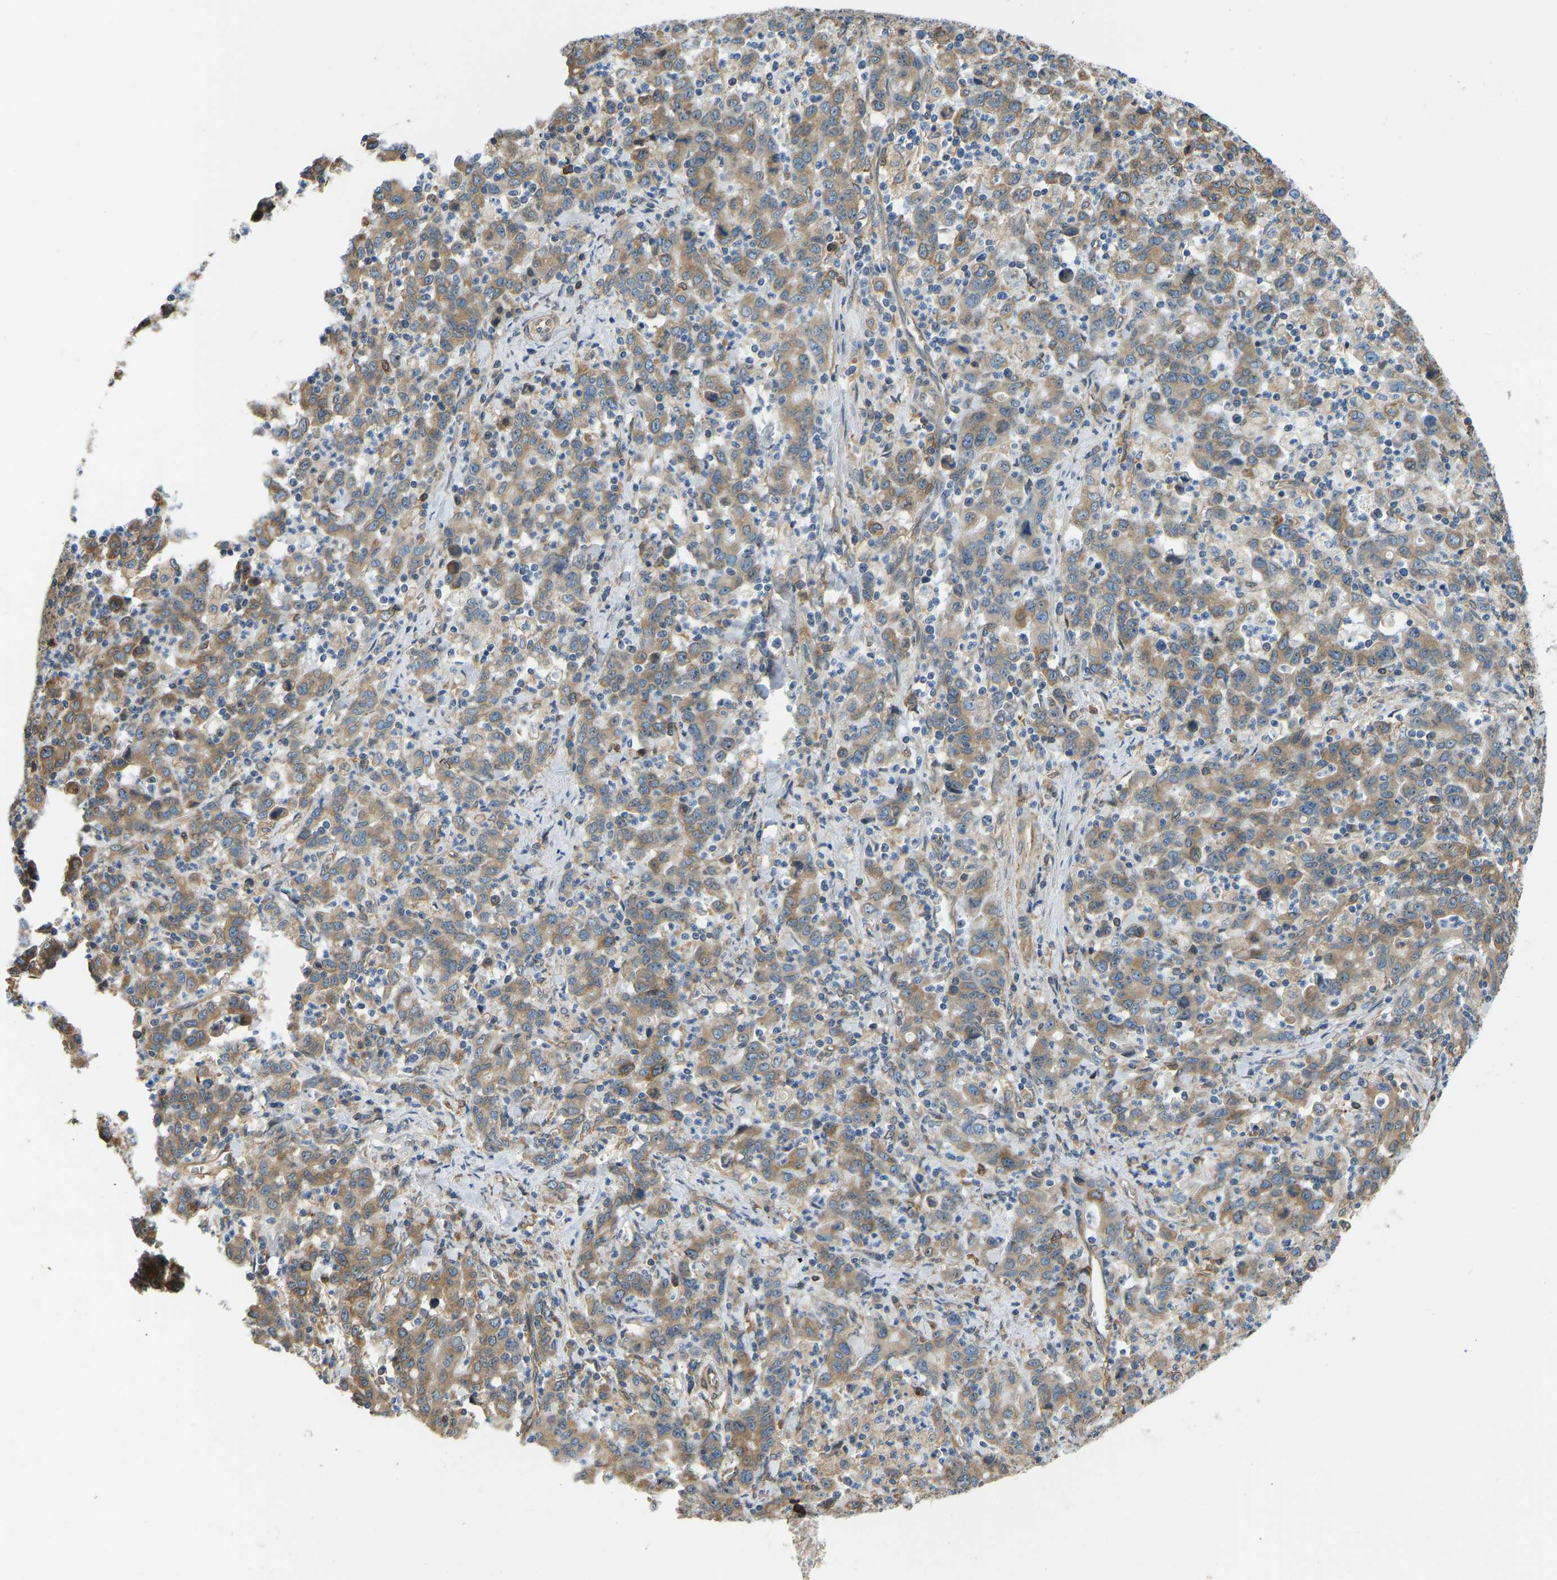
{"staining": {"intensity": "moderate", "quantity": "25%-75%", "location": "cytoplasmic/membranous"}, "tissue": "stomach cancer", "cell_type": "Tumor cells", "image_type": "cancer", "snomed": [{"axis": "morphology", "description": "Adenocarcinoma, NOS"}, {"axis": "topography", "description": "Stomach, upper"}], "caption": "Immunohistochemistry photomicrograph of neoplastic tissue: human adenocarcinoma (stomach) stained using immunohistochemistry (IHC) exhibits medium levels of moderate protein expression localized specifically in the cytoplasmic/membranous of tumor cells, appearing as a cytoplasmic/membranous brown color.", "gene": "OS9", "patient": {"sex": "male", "age": 69}}